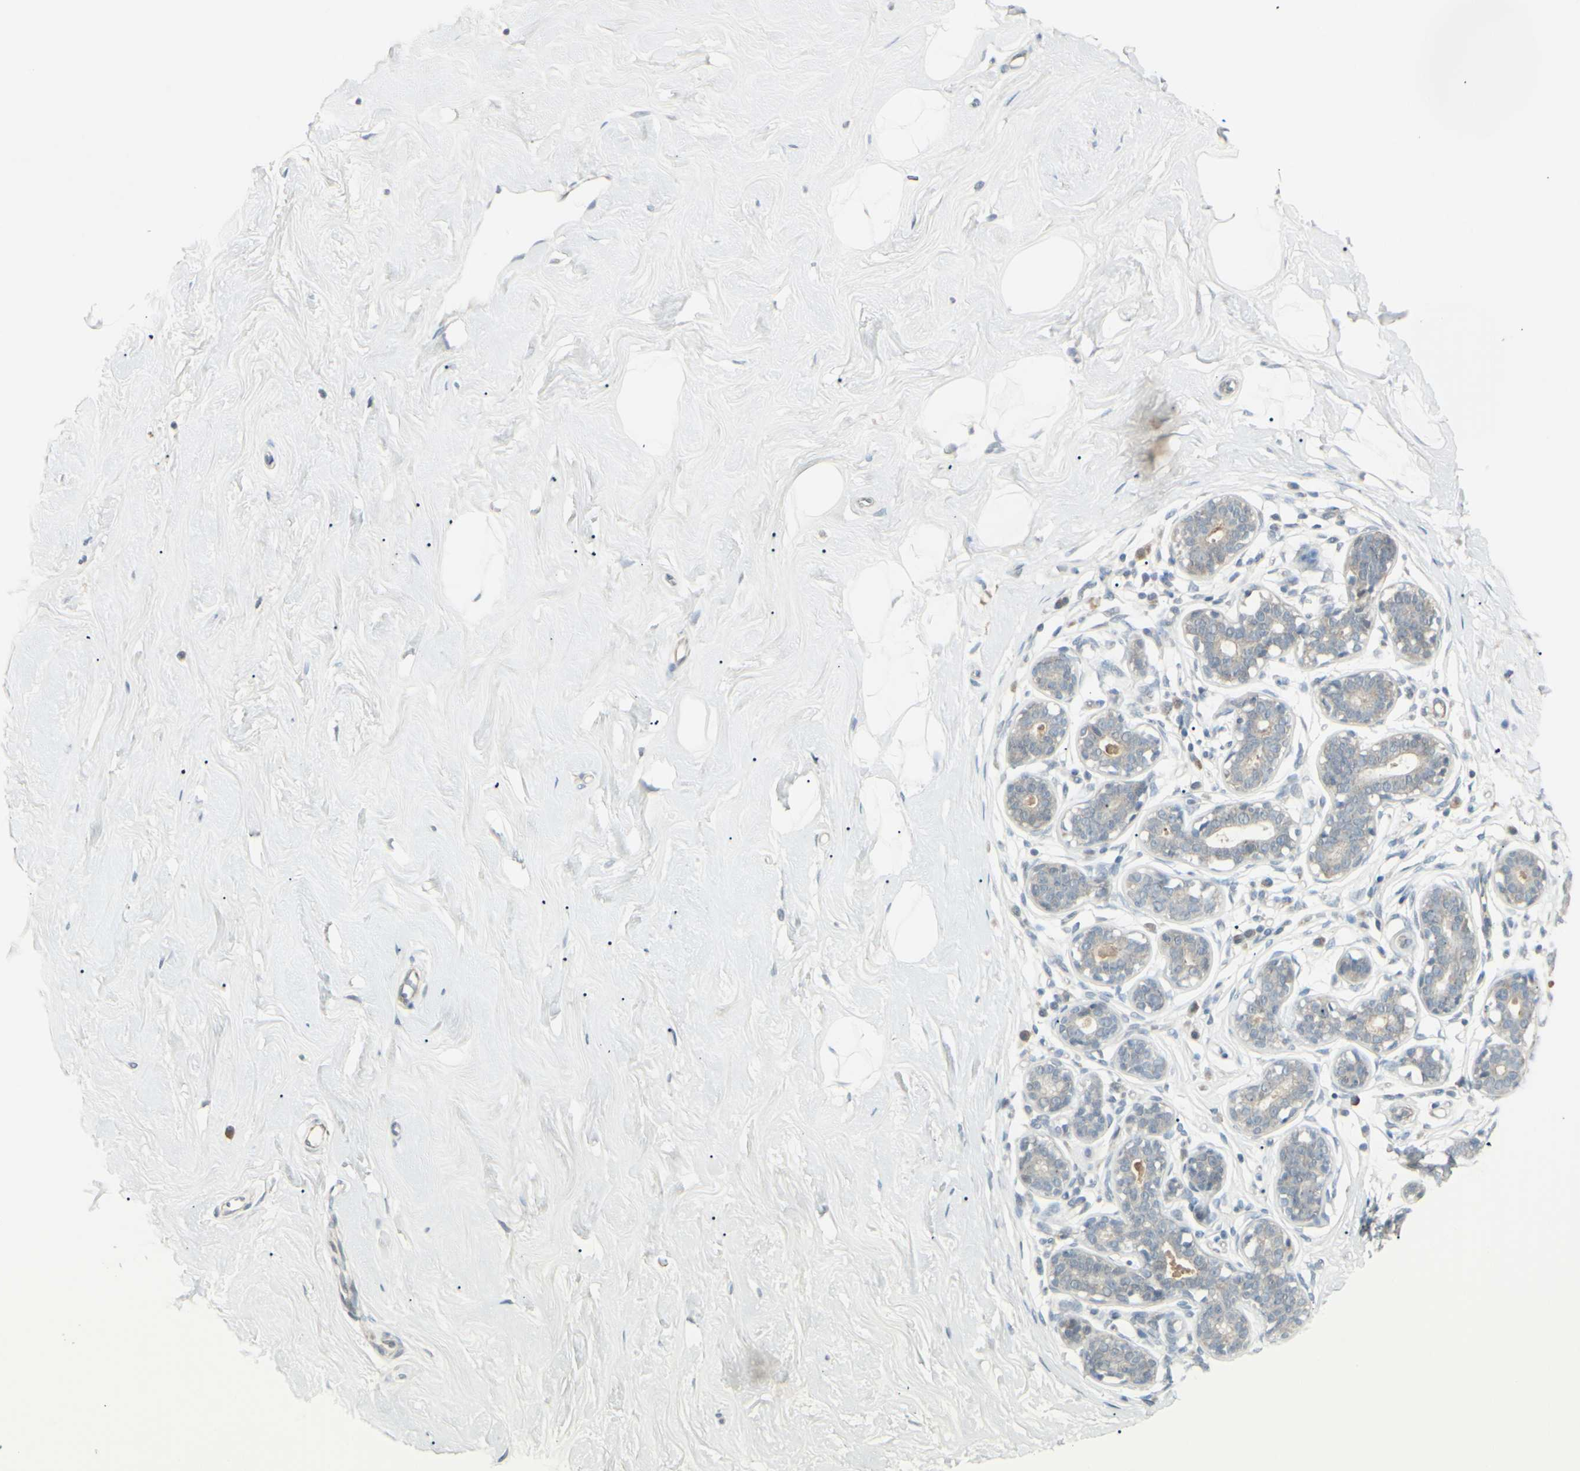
{"staining": {"intensity": "negative", "quantity": "none", "location": "none"}, "tissue": "breast", "cell_type": "Adipocytes", "image_type": "normal", "snomed": [{"axis": "morphology", "description": "Normal tissue, NOS"}, {"axis": "topography", "description": "Breast"}], "caption": "The image shows no staining of adipocytes in unremarkable breast.", "gene": "SH3GL2", "patient": {"sex": "female", "age": 23}}